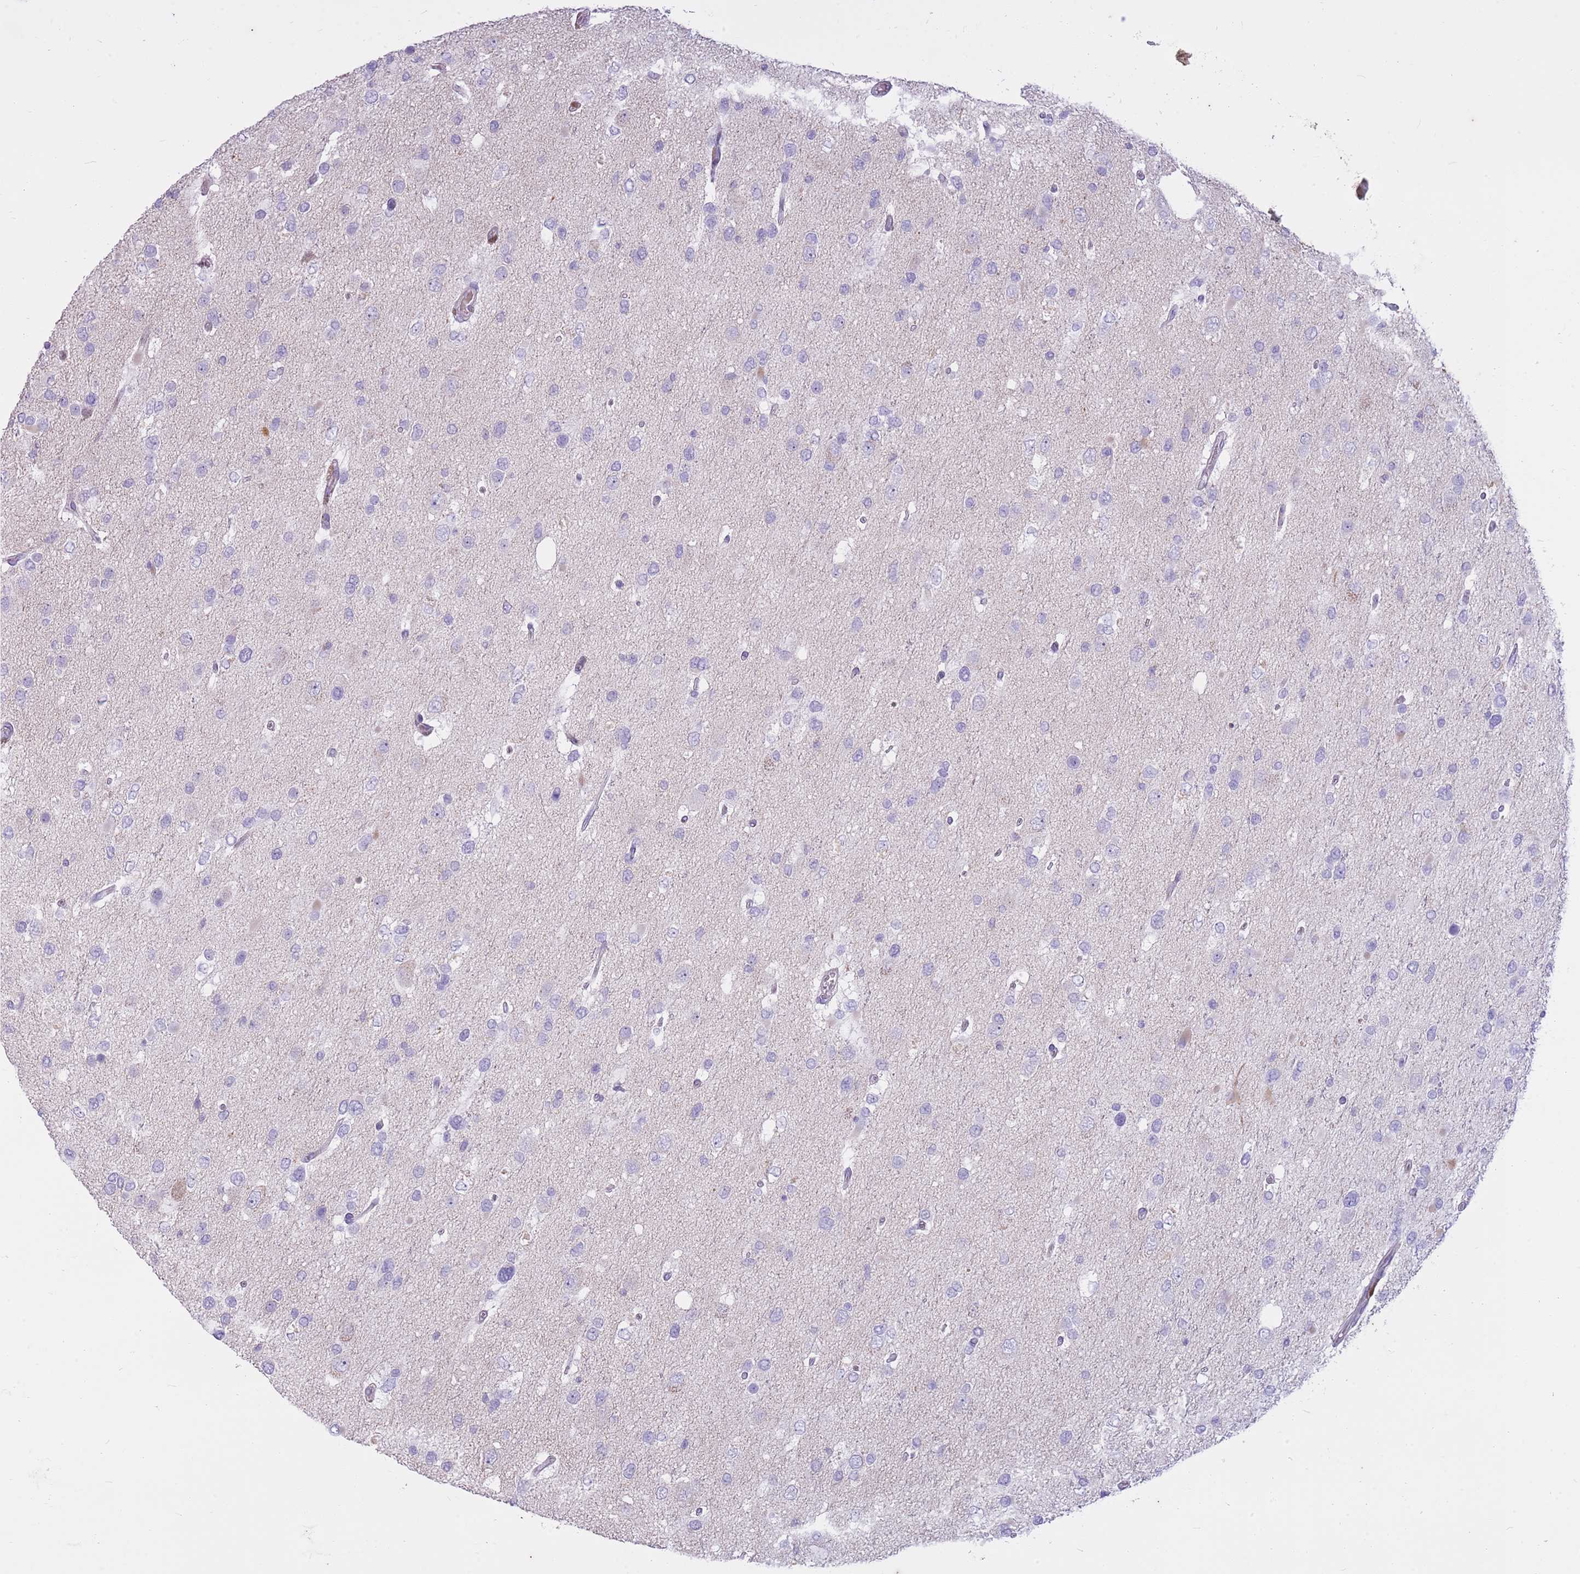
{"staining": {"intensity": "negative", "quantity": "none", "location": "none"}, "tissue": "glioma", "cell_type": "Tumor cells", "image_type": "cancer", "snomed": [{"axis": "morphology", "description": "Glioma, malignant, High grade"}, {"axis": "topography", "description": "Brain"}], "caption": "High power microscopy histopathology image of an IHC micrograph of malignant glioma (high-grade), revealing no significant staining in tumor cells. (DAB IHC visualized using brightfield microscopy, high magnification).", "gene": "CNPPD1", "patient": {"sex": "male", "age": 53}}